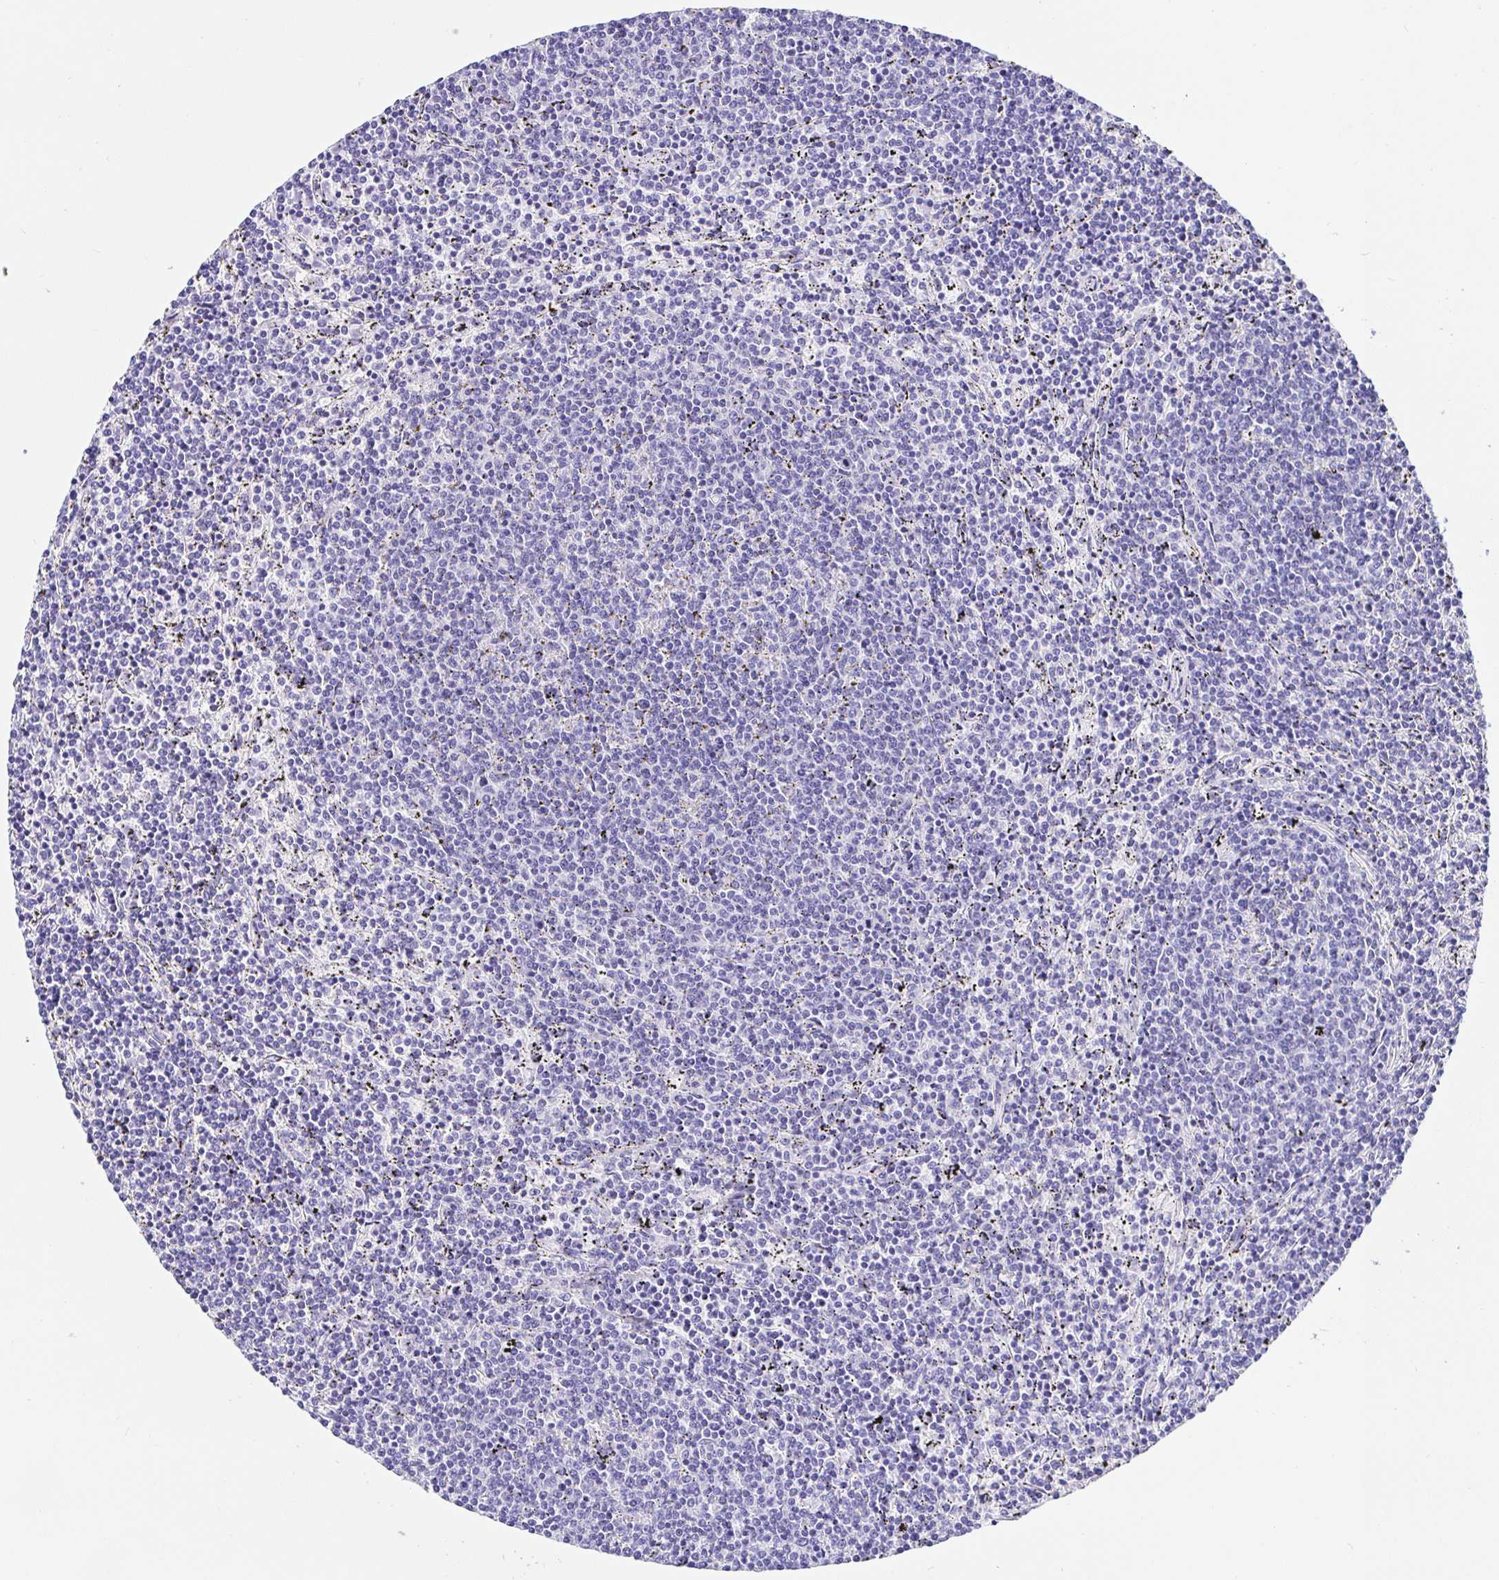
{"staining": {"intensity": "negative", "quantity": "none", "location": "none"}, "tissue": "lymphoma", "cell_type": "Tumor cells", "image_type": "cancer", "snomed": [{"axis": "morphology", "description": "Malignant lymphoma, non-Hodgkin's type, Low grade"}, {"axis": "topography", "description": "Spleen"}], "caption": "Low-grade malignant lymphoma, non-Hodgkin's type was stained to show a protein in brown. There is no significant positivity in tumor cells.", "gene": "PRAMEF19", "patient": {"sex": "female", "age": 50}}